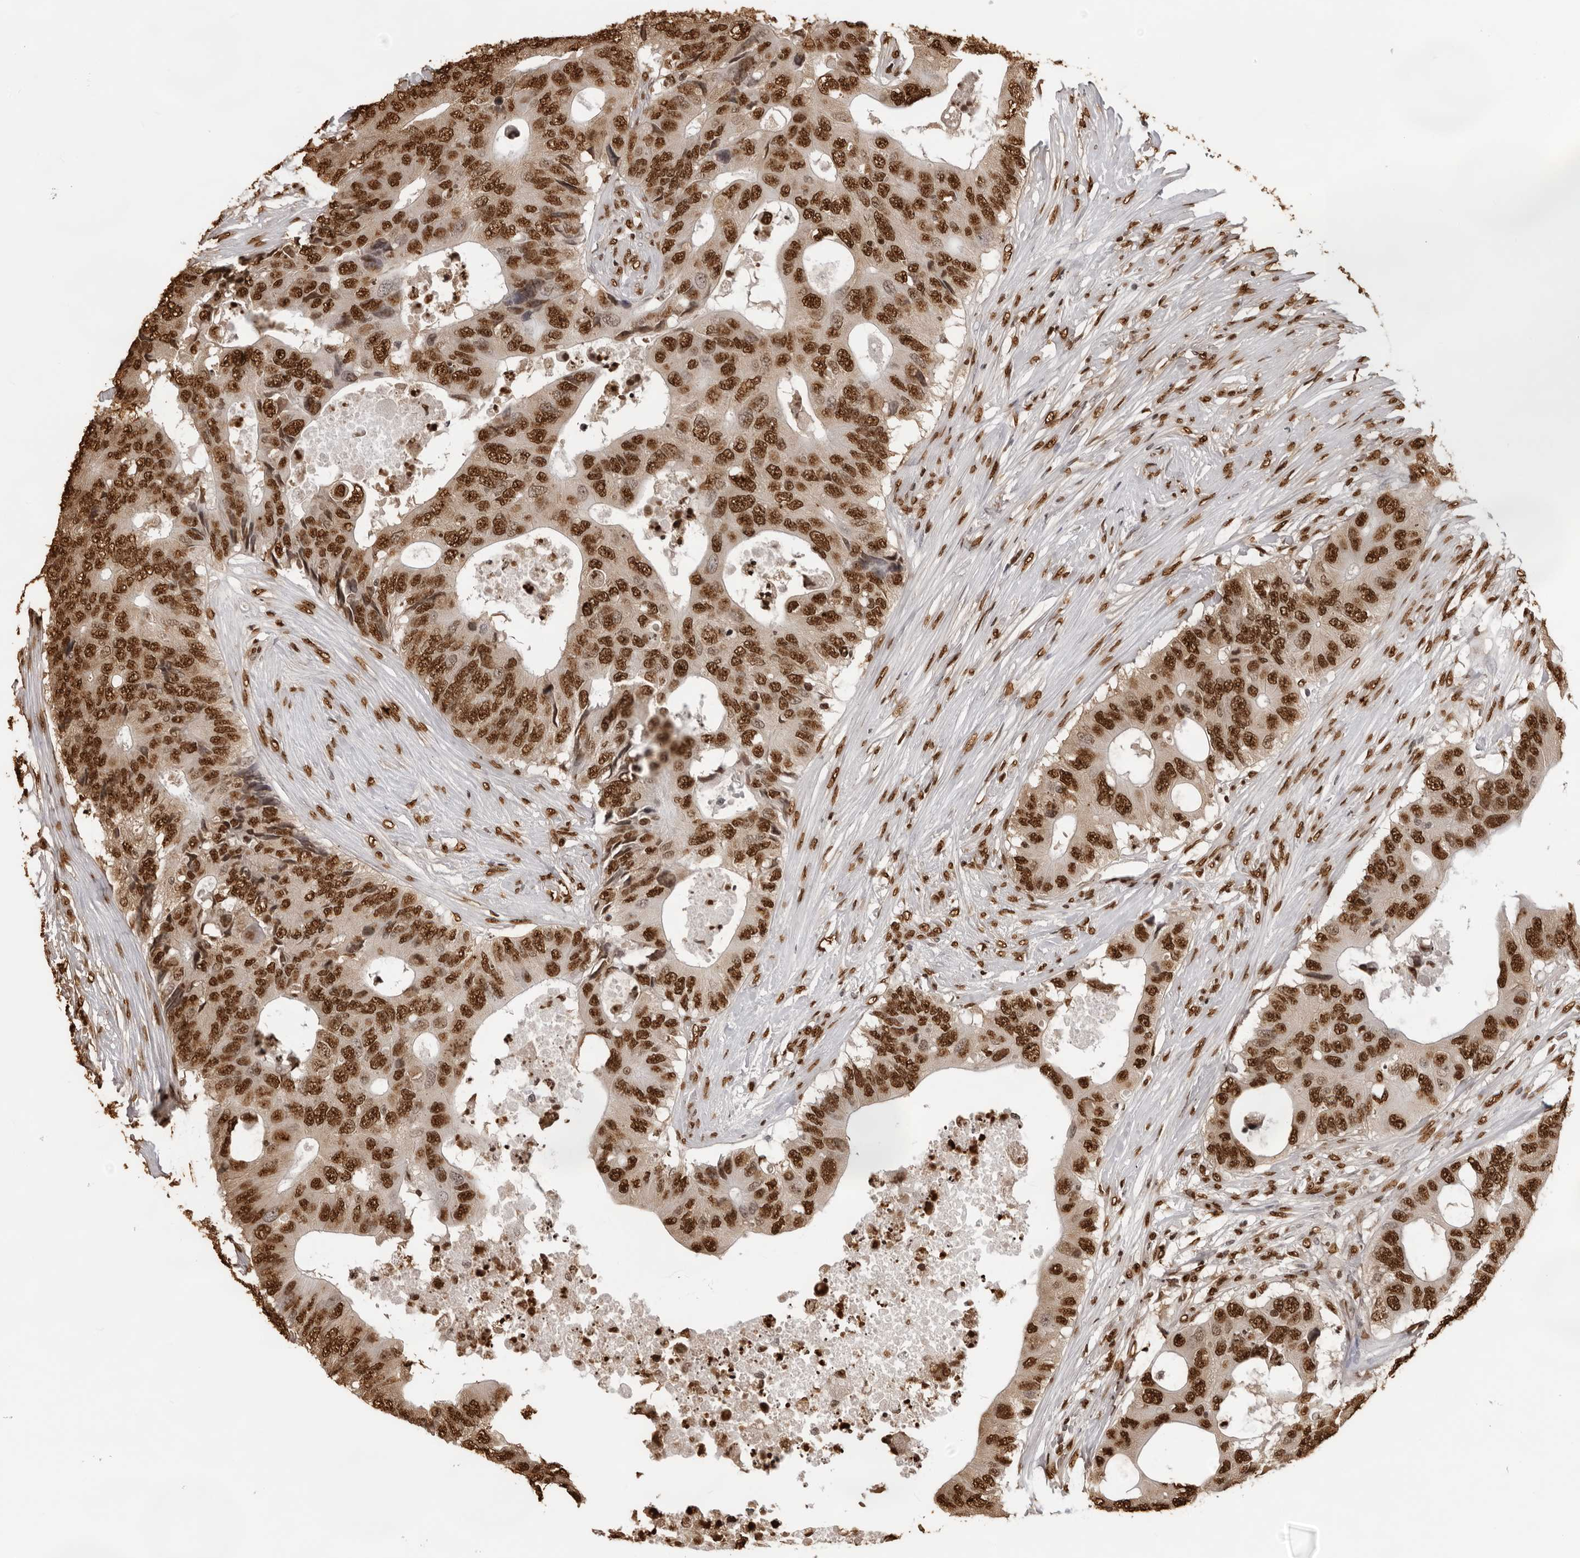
{"staining": {"intensity": "strong", "quantity": ">75%", "location": "nuclear"}, "tissue": "colorectal cancer", "cell_type": "Tumor cells", "image_type": "cancer", "snomed": [{"axis": "morphology", "description": "Adenocarcinoma, NOS"}, {"axis": "topography", "description": "Colon"}], "caption": "Protein staining shows strong nuclear positivity in about >75% of tumor cells in colorectal cancer.", "gene": "ZFP91", "patient": {"sex": "male", "age": 71}}